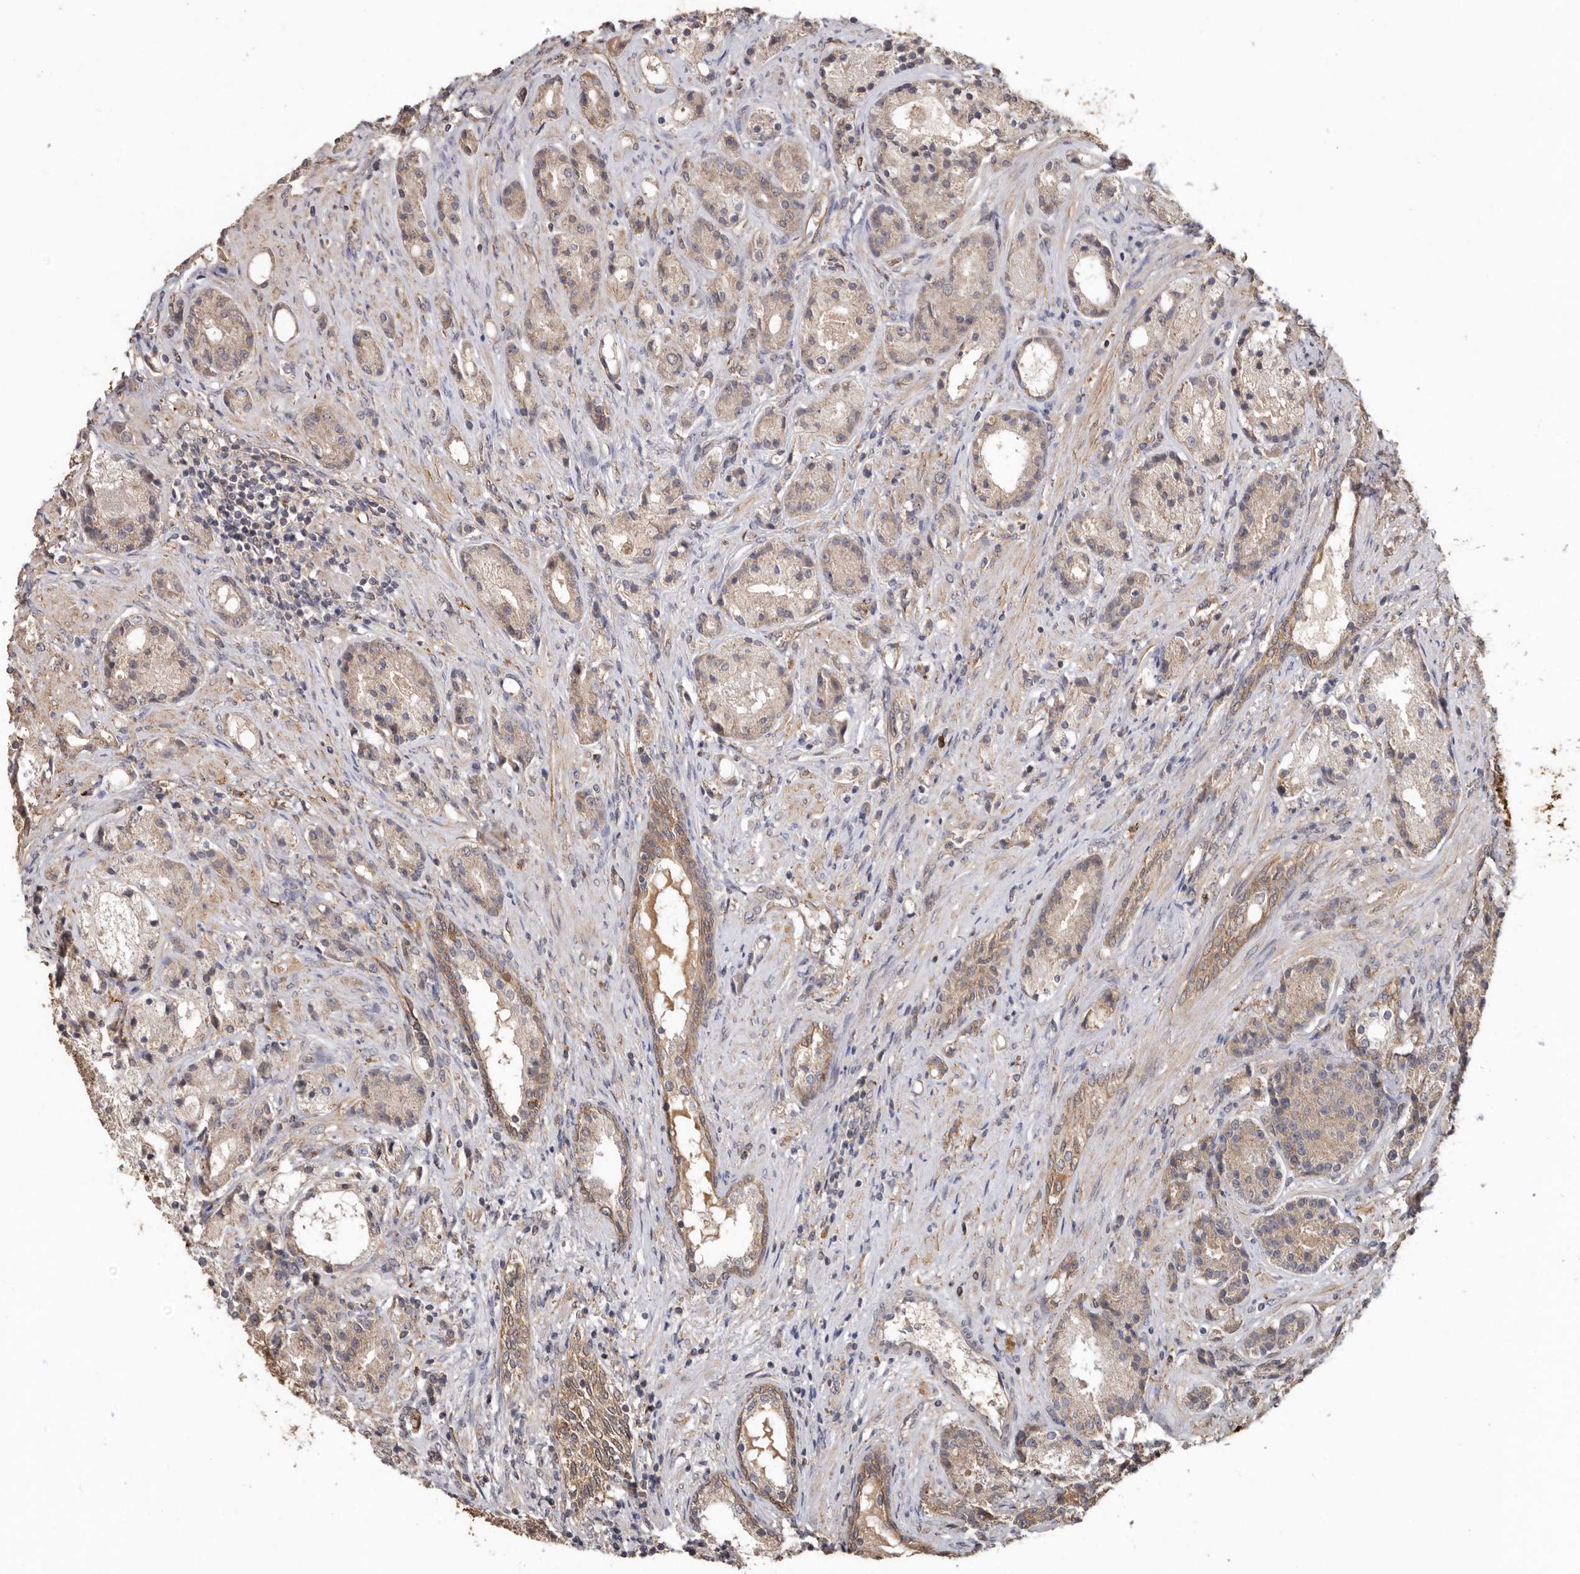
{"staining": {"intensity": "weak", "quantity": ">75%", "location": "cytoplasmic/membranous"}, "tissue": "prostate cancer", "cell_type": "Tumor cells", "image_type": "cancer", "snomed": [{"axis": "morphology", "description": "Adenocarcinoma, High grade"}, {"axis": "topography", "description": "Prostate"}], "caption": "Prostate adenocarcinoma (high-grade) stained with immunohistochemistry (IHC) displays weak cytoplasmic/membranous positivity in approximately >75% of tumor cells.", "gene": "RSPO2", "patient": {"sex": "male", "age": 60}}